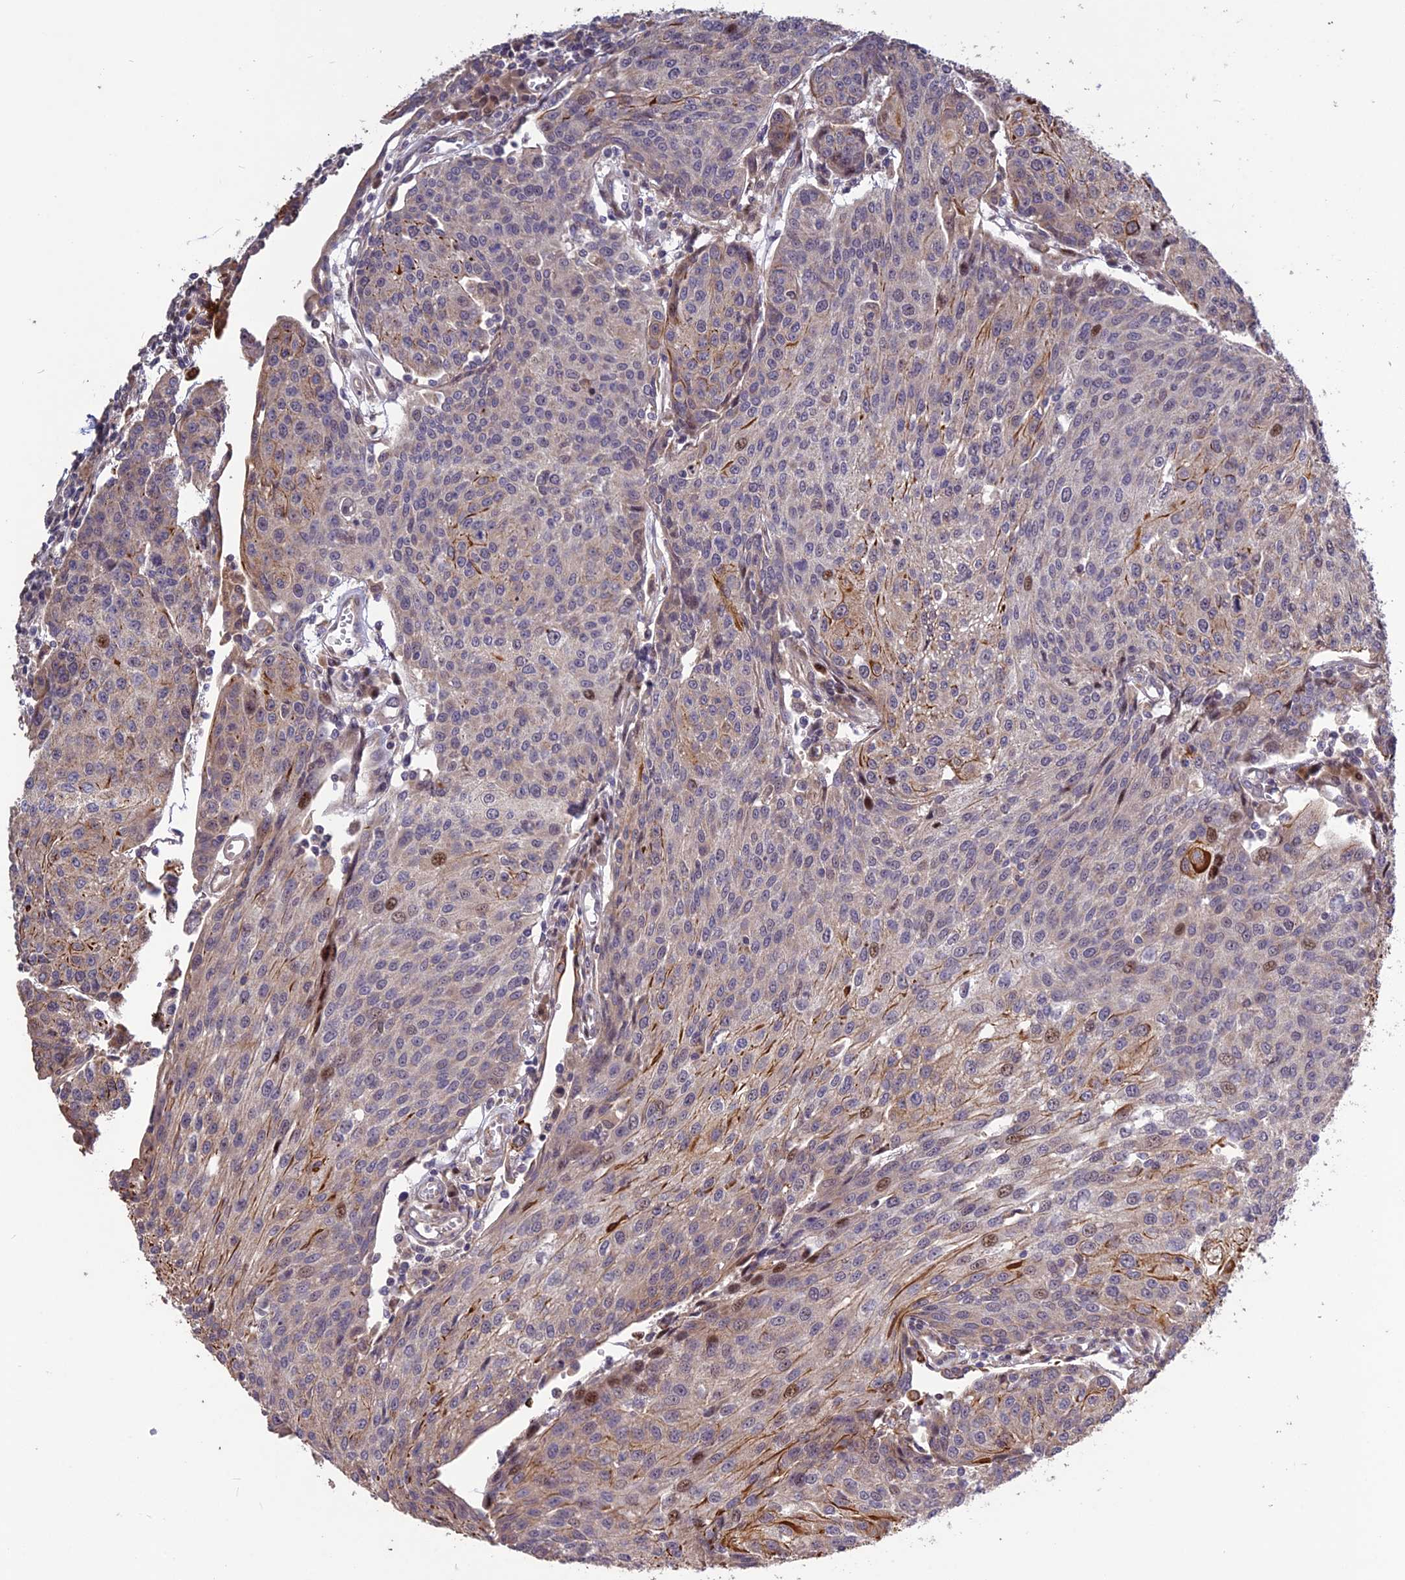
{"staining": {"intensity": "moderate", "quantity": "<25%", "location": "cytoplasmic/membranous,nuclear"}, "tissue": "urothelial cancer", "cell_type": "Tumor cells", "image_type": "cancer", "snomed": [{"axis": "morphology", "description": "Urothelial carcinoma, High grade"}, {"axis": "topography", "description": "Urinary bladder"}], "caption": "Immunohistochemistry (IHC) (DAB (3,3'-diaminobenzidine)) staining of human urothelial cancer exhibits moderate cytoplasmic/membranous and nuclear protein staining in approximately <25% of tumor cells. (IHC, brightfield microscopy, high magnification).", "gene": "SPG21", "patient": {"sex": "female", "age": 85}}